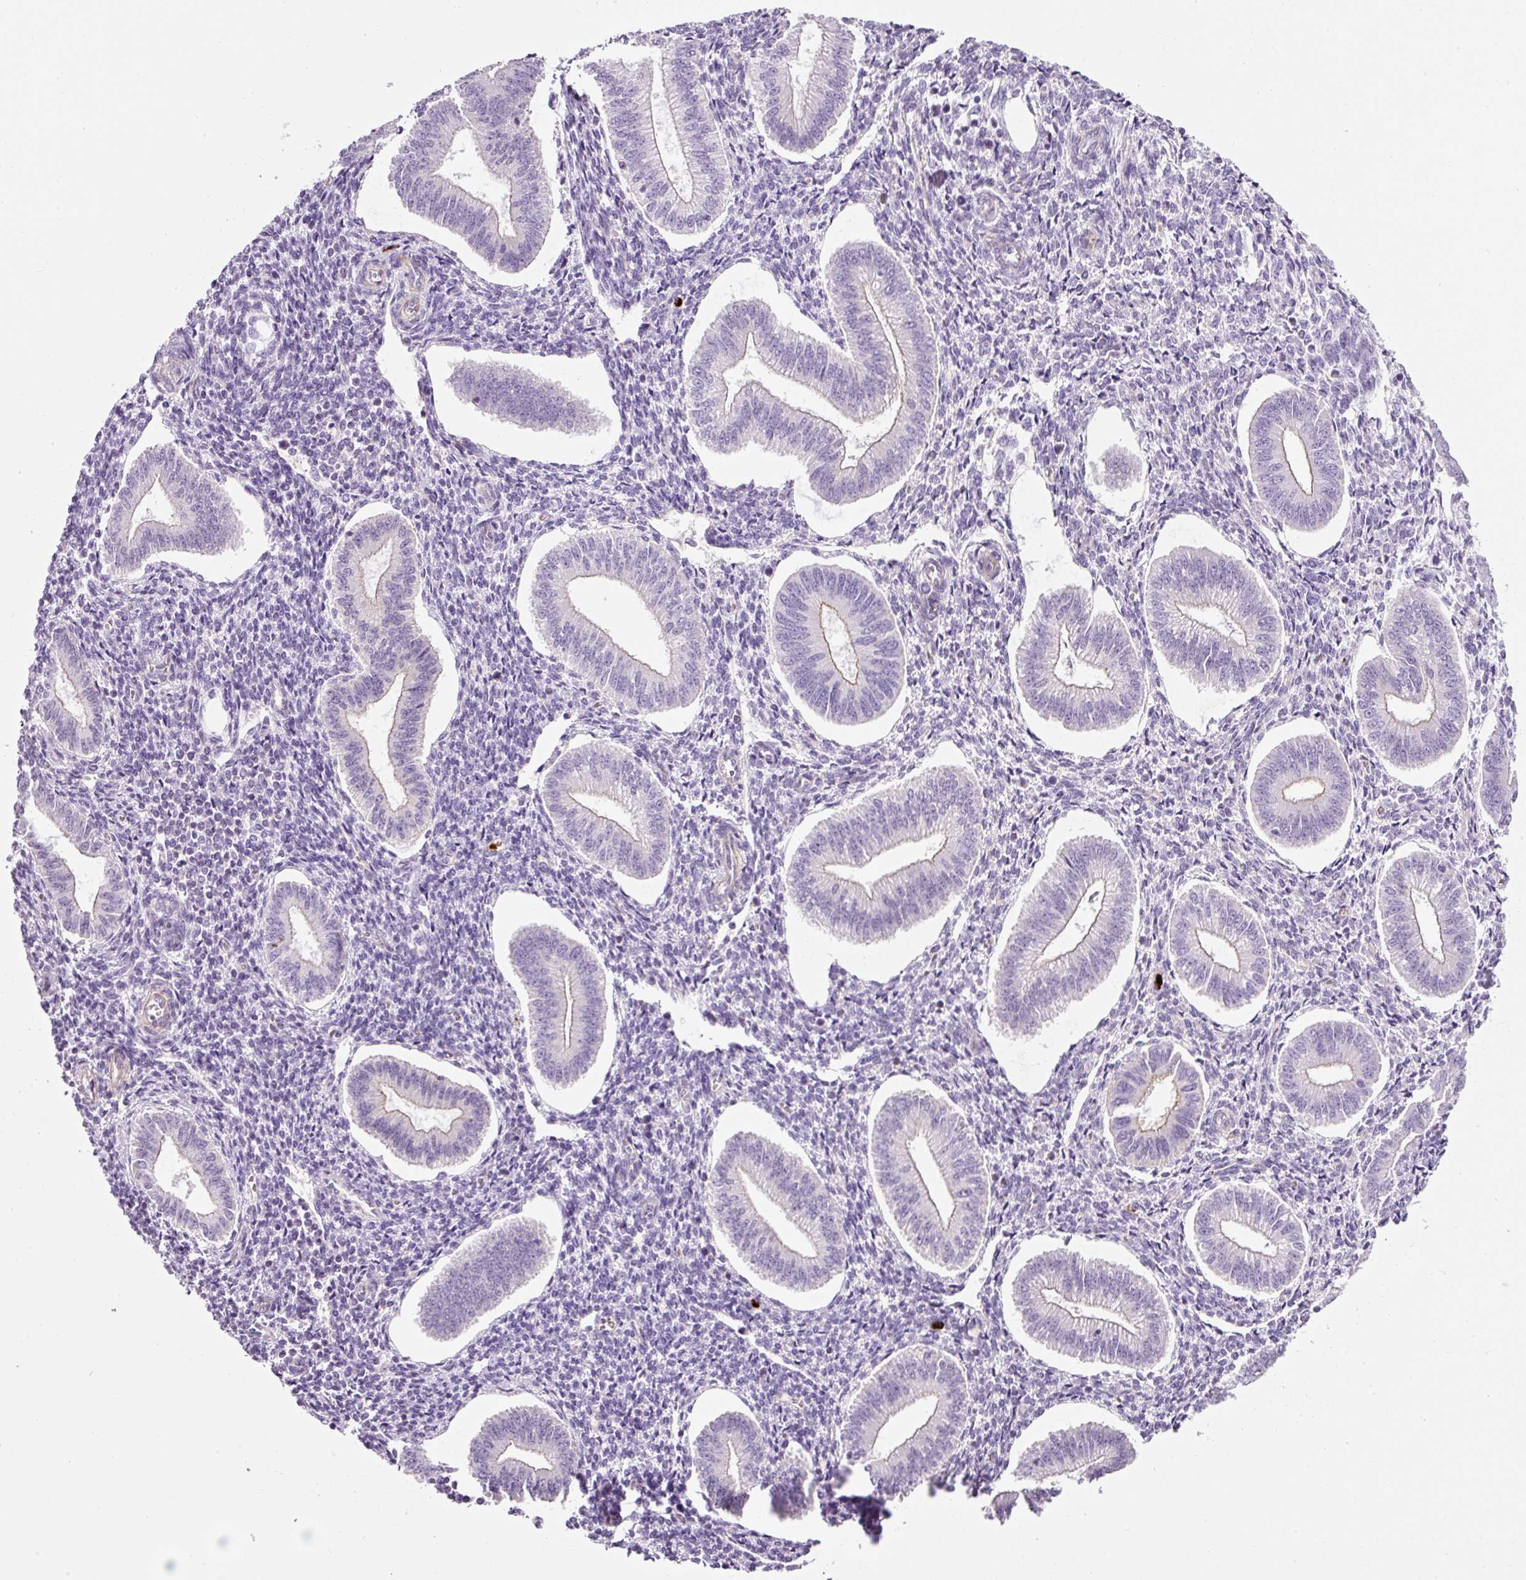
{"staining": {"intensity": "negative", "quantity": "none", "location": "none"}, "tissue": "endometrium", "cell_type": "Cells in endometrial stroma", "image_type": "normal", "snomed": [{"axis": "morphology", "description": "Normal tissue, NOS"}, {"axis": "topography", "description": "Endometrium"}], "caption": "DAB immunohistochemical staining of normal human endometrium shows no significant expression in cells in endometrial stroma.", "gene": "MAP3K3", "patient": {"sex": "female", "age": 34}}